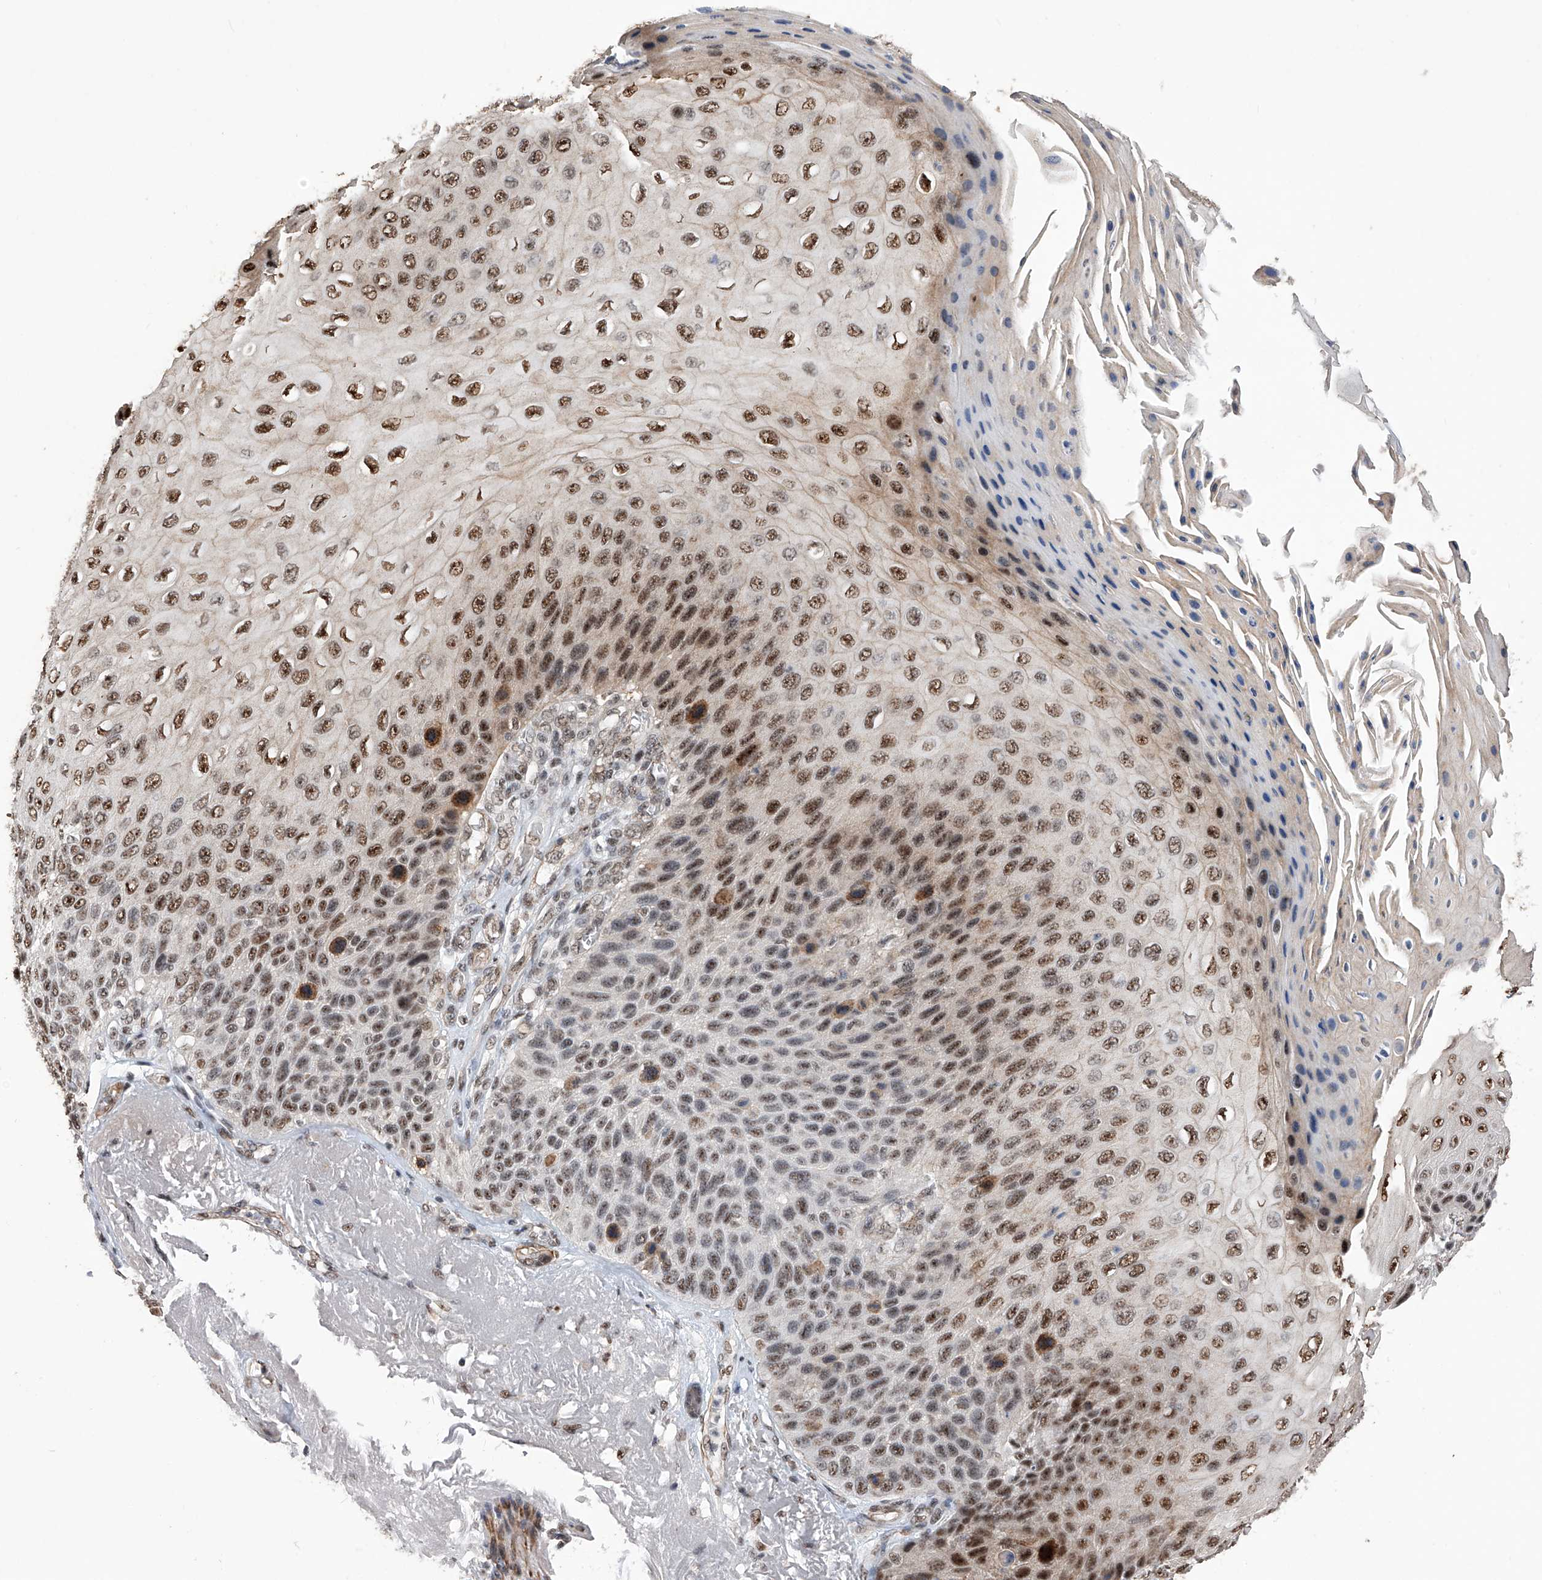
{"staining": {"intensity": "strong", "quantity": "25%-75%", "location": "nuclear"}, "tissue": "skin cancer", "cell_type": "Tumor cells", "image_type": "cancer", "snomed": [{"axis": "morphology", "description": "Squamous cell carcinoma, NOS"}, {"axis": "topography", "description": "Skin"}], "caption": "Skin squamous cell carcinoma stained for a protein (brown) exhibits strong nuclear positive positivity in about 25%-75% of tumor cells.", "gene": "NFATC4", "patient": {"sex": "female", "age": 88}}